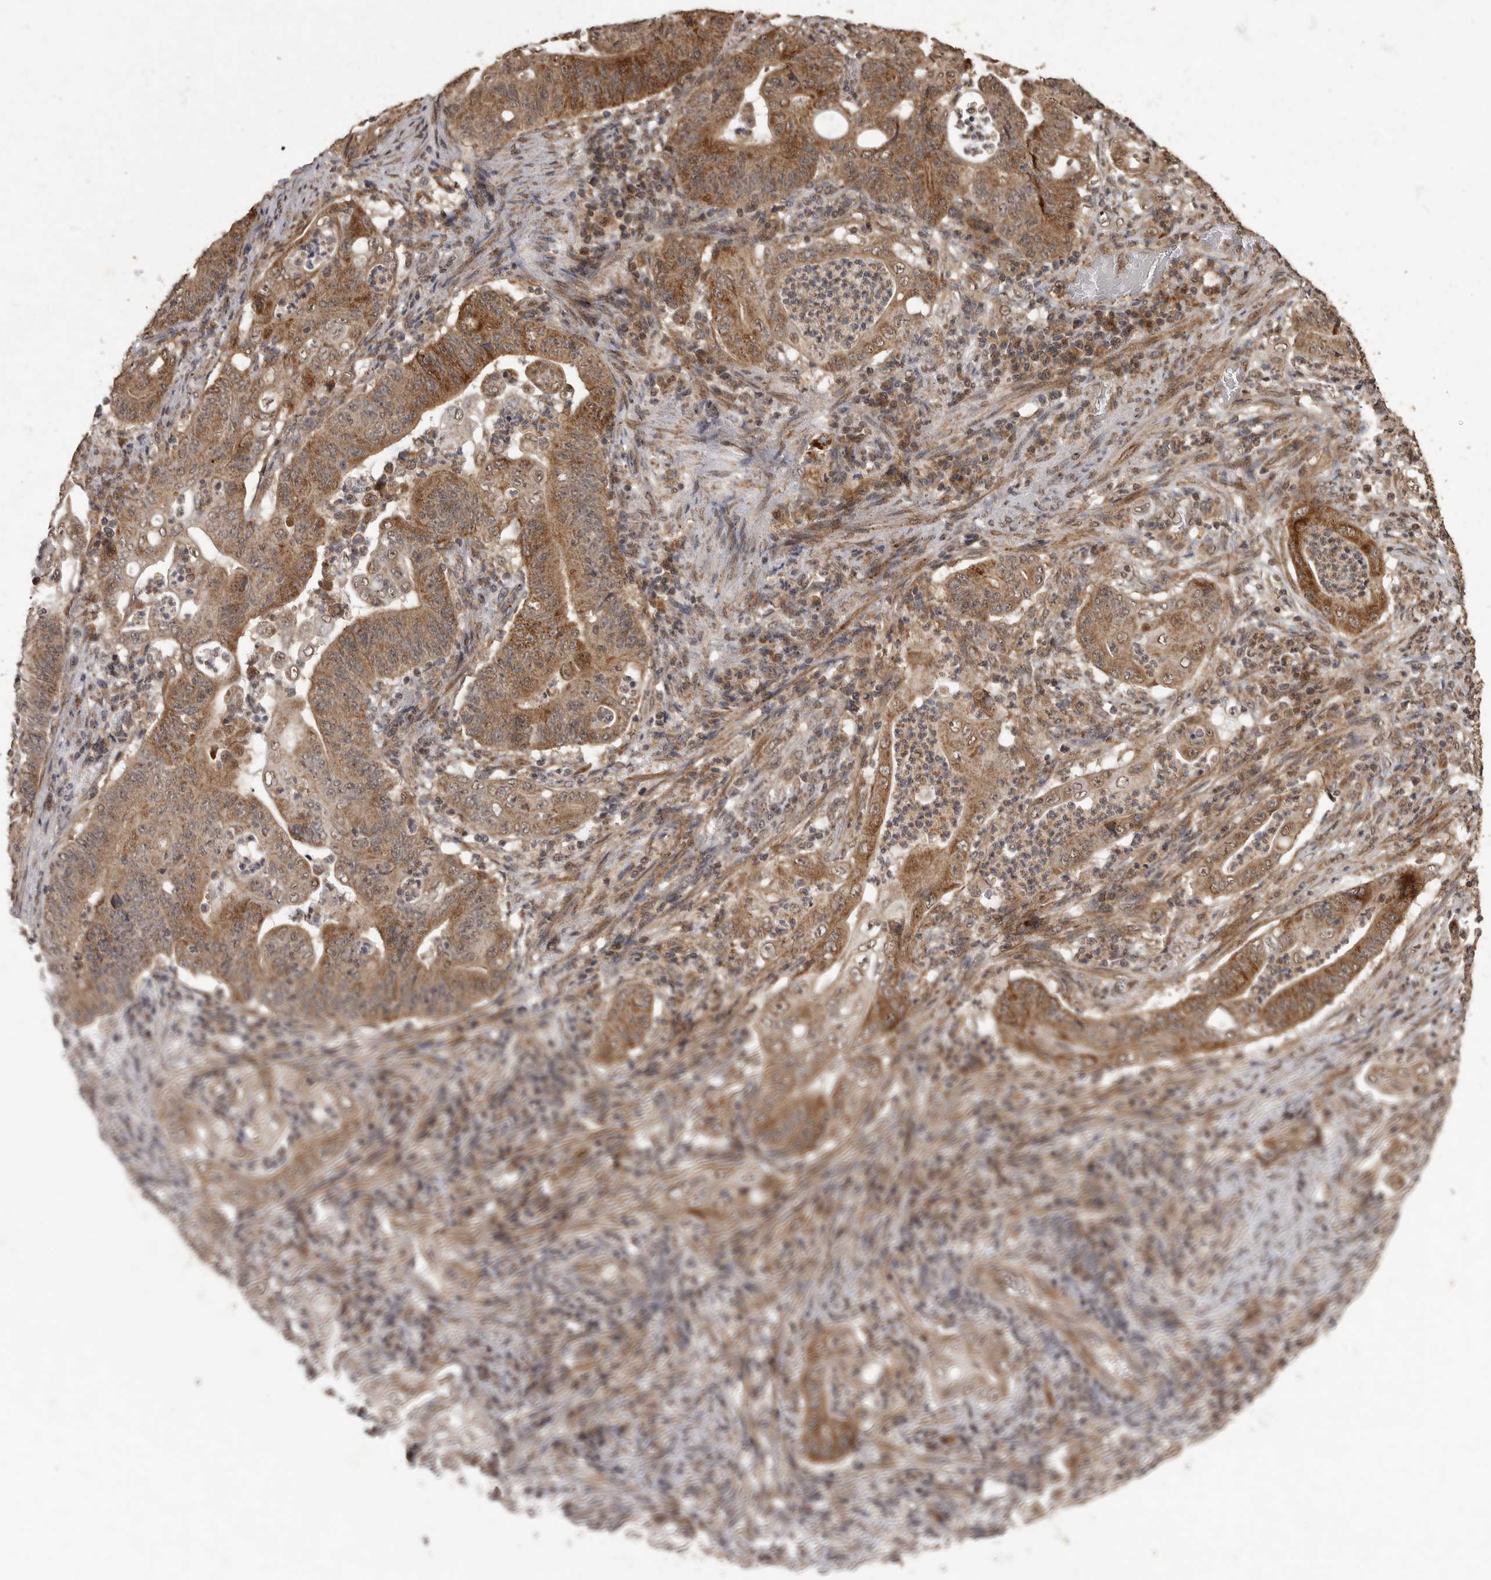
{"staining": {"intensity": "moderate", "quantity": ">75%", "location": "cytoplasmic/membranous"}, "tissue": "stomach cancer", "cell_type": "Tumor cells", "image_type": "cancer", "snomed": [{"axis": "morphology", "description": "Adenocarcinoma, NOS"}, {"axis": "topography", "description": "Stomach"}], "caption": "An immunohistochemistry micrograph of neoplastic tissue is shown. Protein staining in brown shows moderate cytoplasmic/membranous positivity in stomach adenocarcinoma within tumor cells.", "gene": "MAFG", "patient": {"sex": "female", "age": 73}}